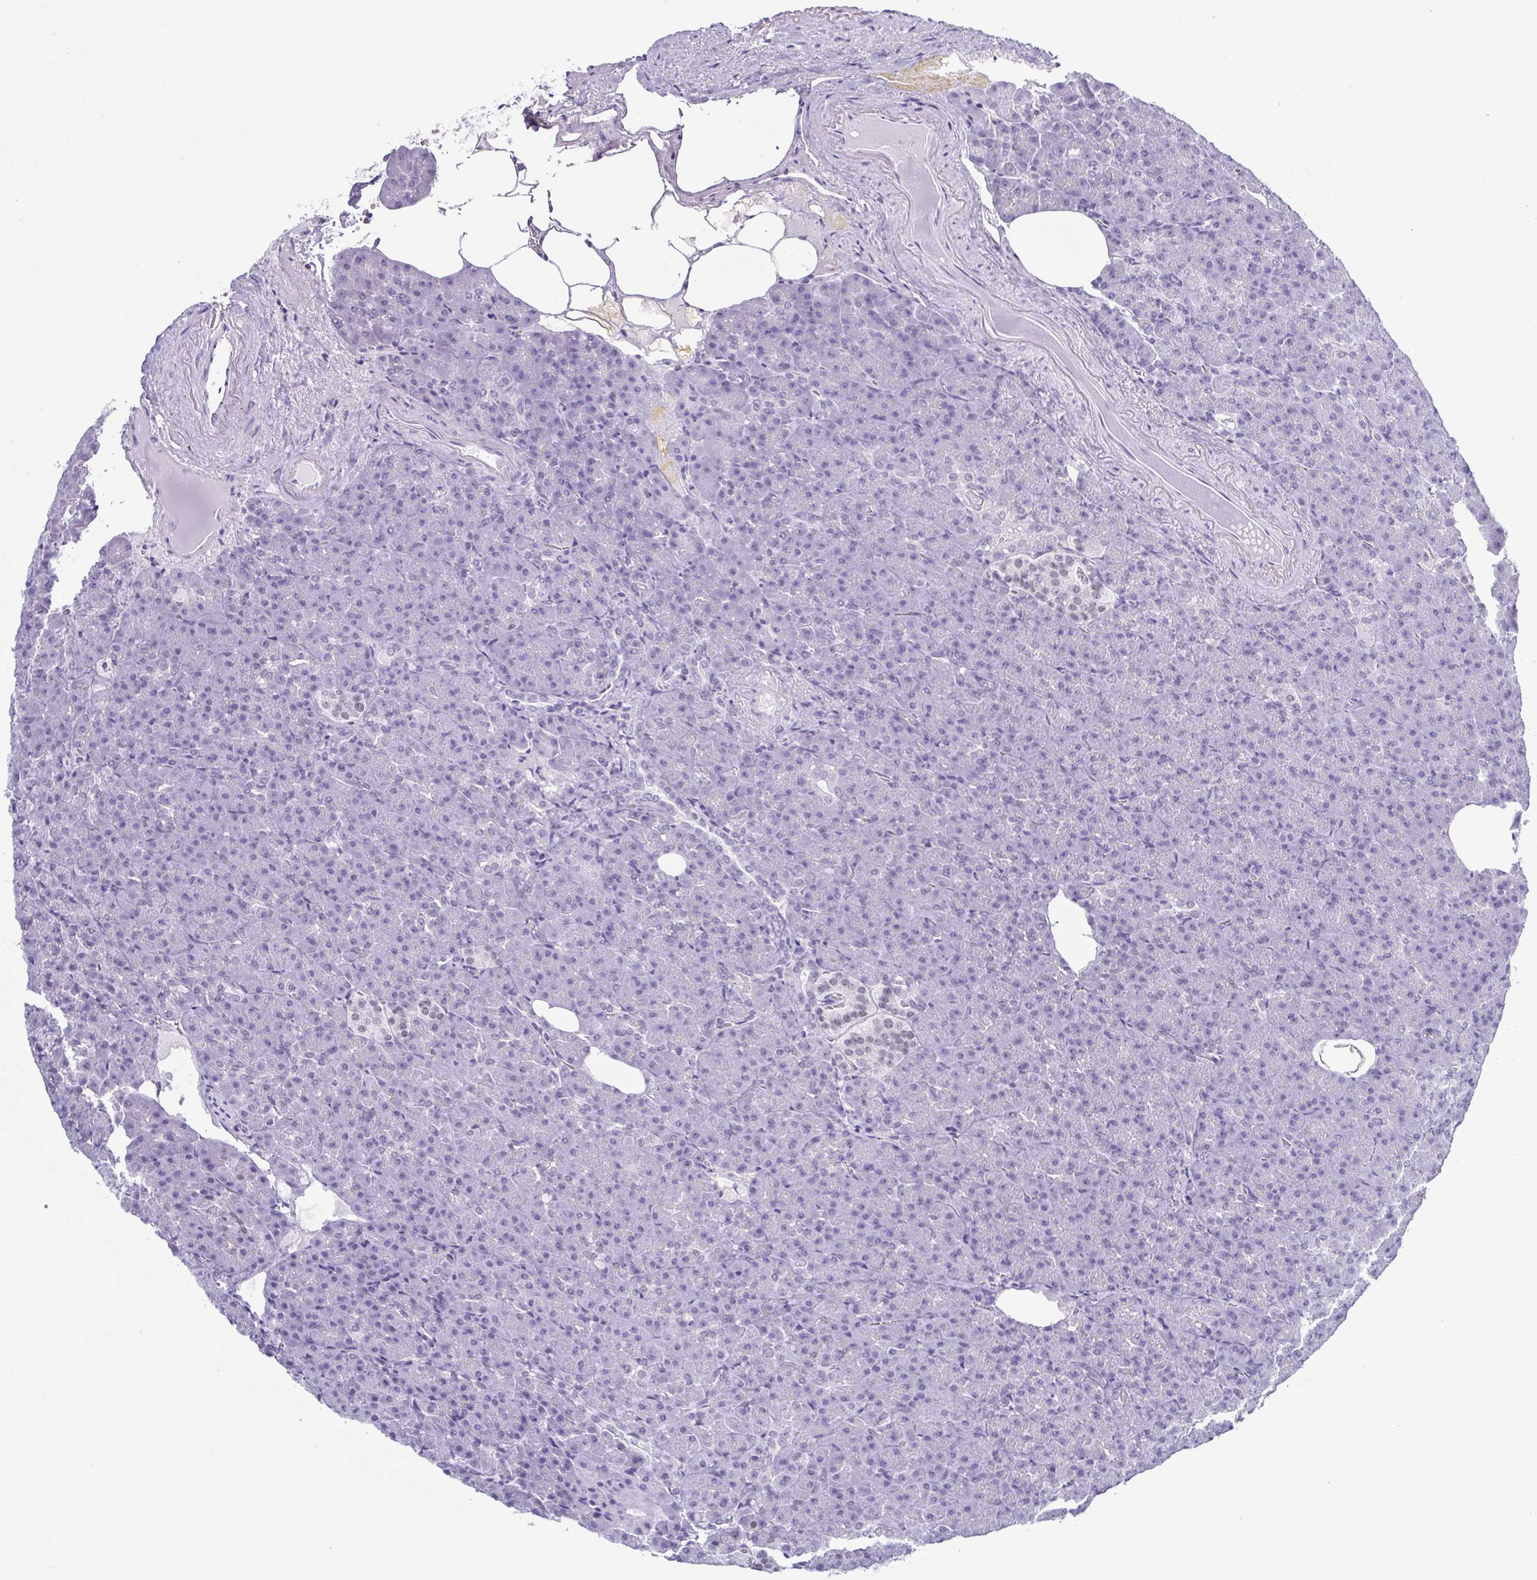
{"staining": {"intensity": "negative", "quantity": "none", "location": "none"}, "tissue": "pancreas", "cell_type": "Exocrine glandular cells", "image_type": "normal", "snomed": [{"axis": "morphology", "description": "Normal tissue, NOS"}, {"axis": "topography", "description": "Pancreas"}], "caption": "This histopathology image is of normal pancreas stained with IHC to label a protein in brown with the nuclei are counter-stained blue. There is no staining in exocrine glandular cells.", "gene": "SUGP2", "patient": {"sex": "female", "age": 74}}